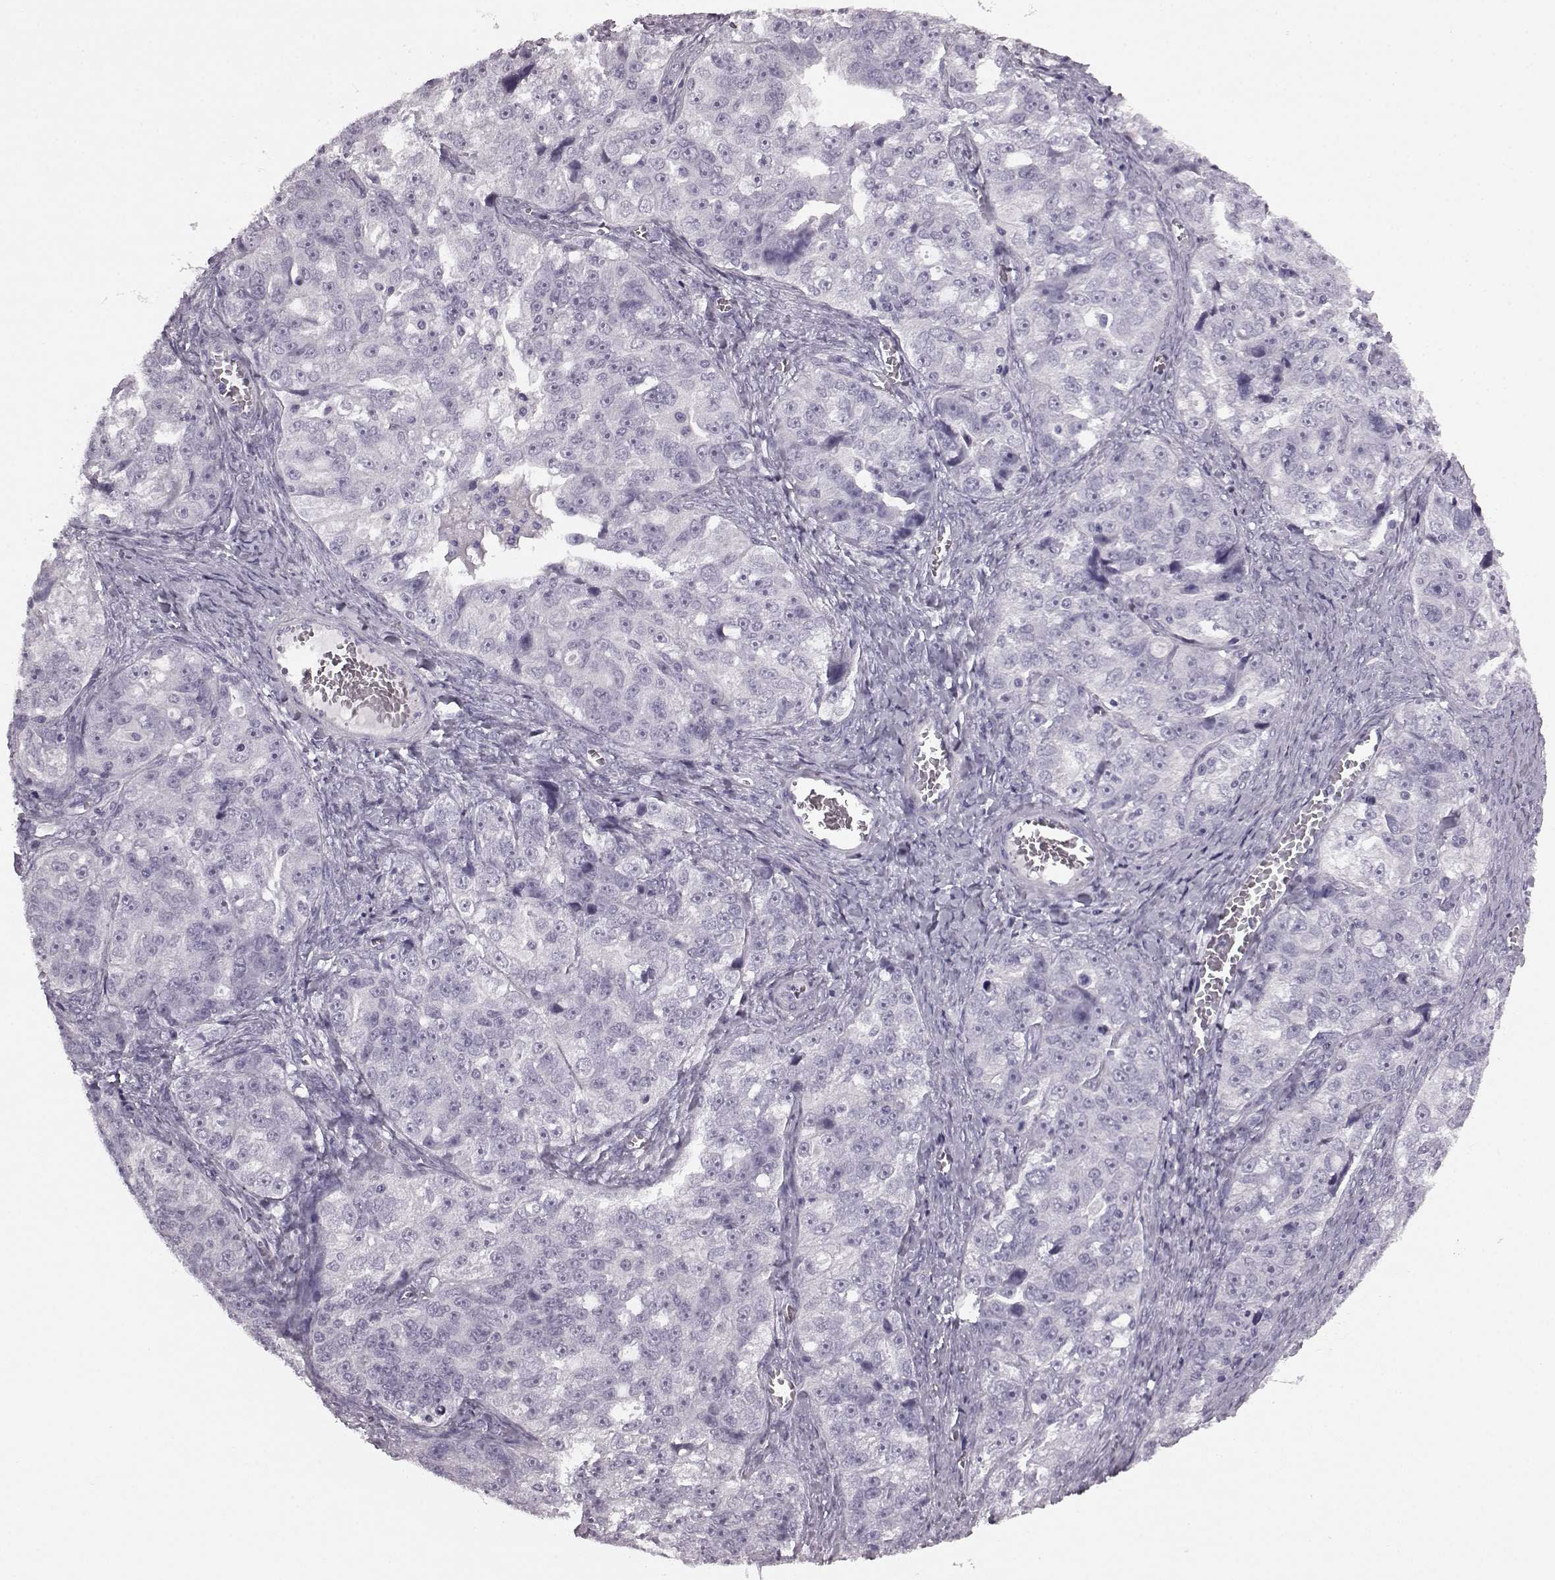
{"staining": {"intensity": "negative", "quantity": "none", "location": "none"}, "tissue": "ovarian cancer", "cell_type": "Tumor cells", "image_type": "cancer", "snomed": [{"axis": "morphology", "description": "Cystadenocarcinoma, serous, NOS"}, {"axis": "topography", "description": "Ovary"}], "caption": "Ovarian serous cystadenocarcinoma was stained to show a protein in brown. There is no significant staining in tumor cells.", "gene": "AIPL1", "patient": {"sex": "female", "age": 51}}